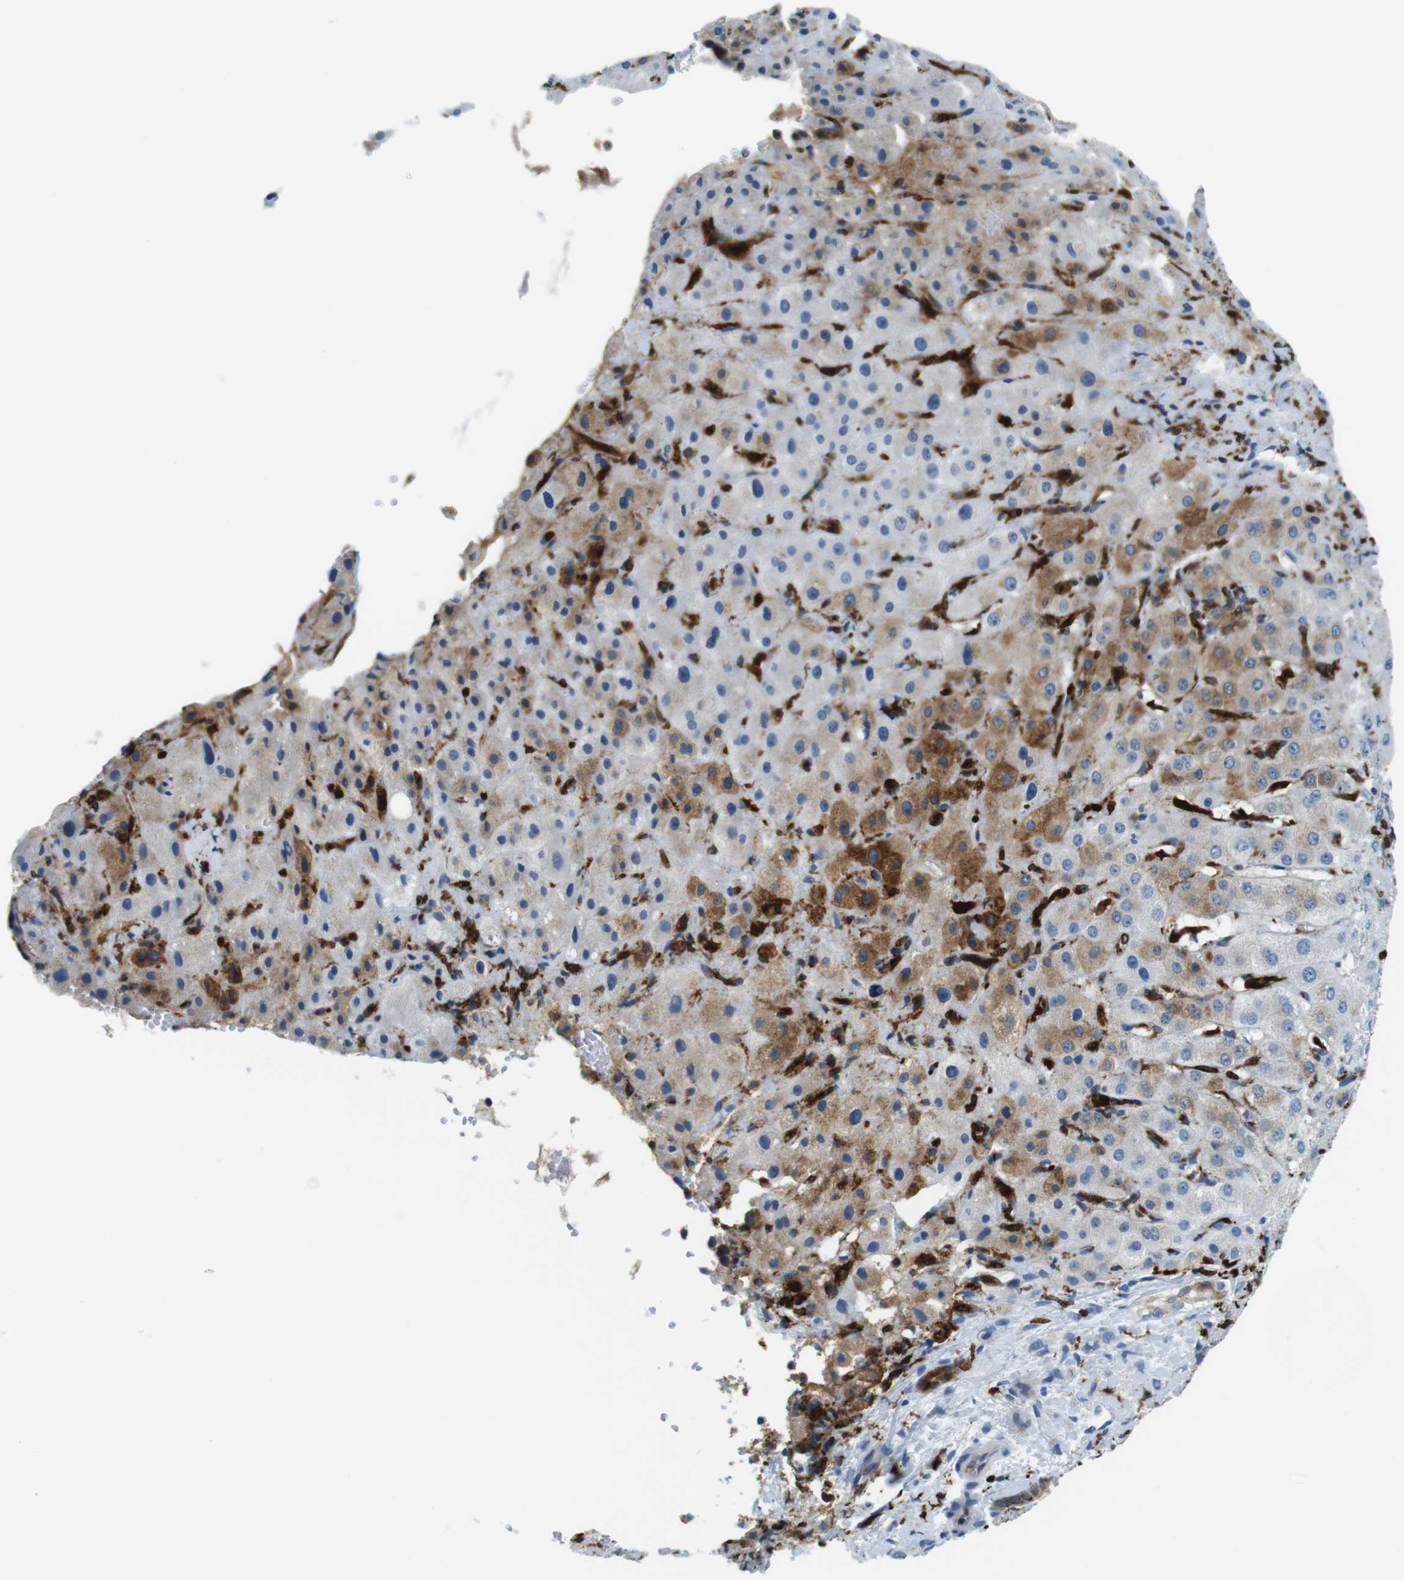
{"staining": {"intensity": "moderate", "quantity": "<25%", "location": "cytoplasmic/membranous"}, "tissue": "liver cancer", "cell_type": "Tumor cells", "image_type": "cancer", "snomed": [{"axis": "morphology", "description": "Cholangiocarcinoma"}, {"axis": "topography", "description": "Liver"}], "caption": "Protein analysis of cholangiocarcinoma (liver) tissue exhibits moderate cytoplasmic/membranous staining in about <25% of tumor cells. (IHC, brightfield microscopy, high magnification).", "gene": "CIITA", "patient": {"sex": "female", "age": 65}}